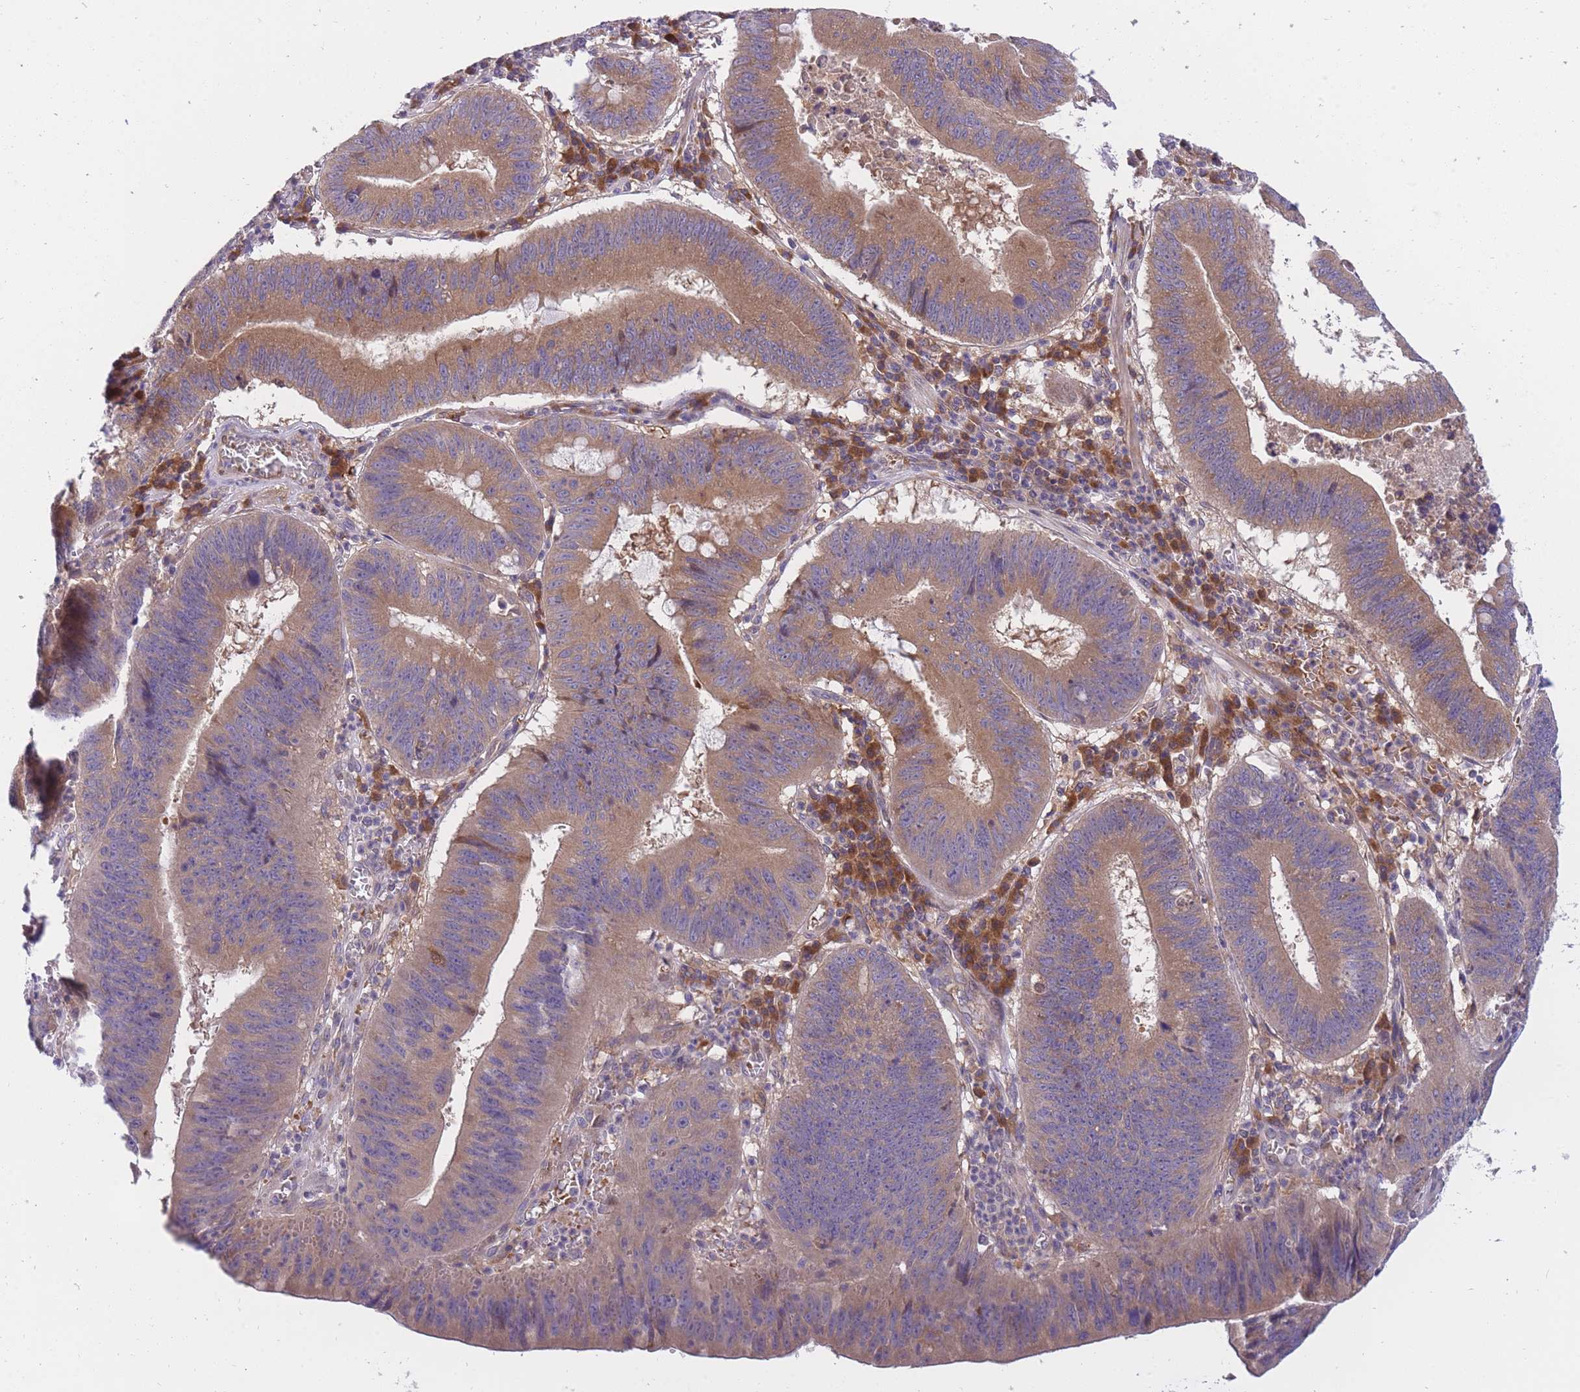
{"staining": {"intensity": "moderate", "quantity": "25%-75%", "location": "cytoplasmic/membranous"}, "tissue": "stomach cancer", "cell_type": "Tumor cells", "image_type": "cancer", "snomed": [{"axis": "morphology", "description": "Adenocarcinoma, NOS"}, {"axis": "topography", "description": "Stomach"}], "caption": "Adenocarcinoma (stomach) tissue displays moderate cytoplasmic/membranous expression in about 25%-75% of tumor cells, visualized by immunohistochemistry. (brown staining indicates protein expression, while blue staining denotes nuclei).", "gene": "CRYGN", "patient": {"sex": "male", "age": 59}}